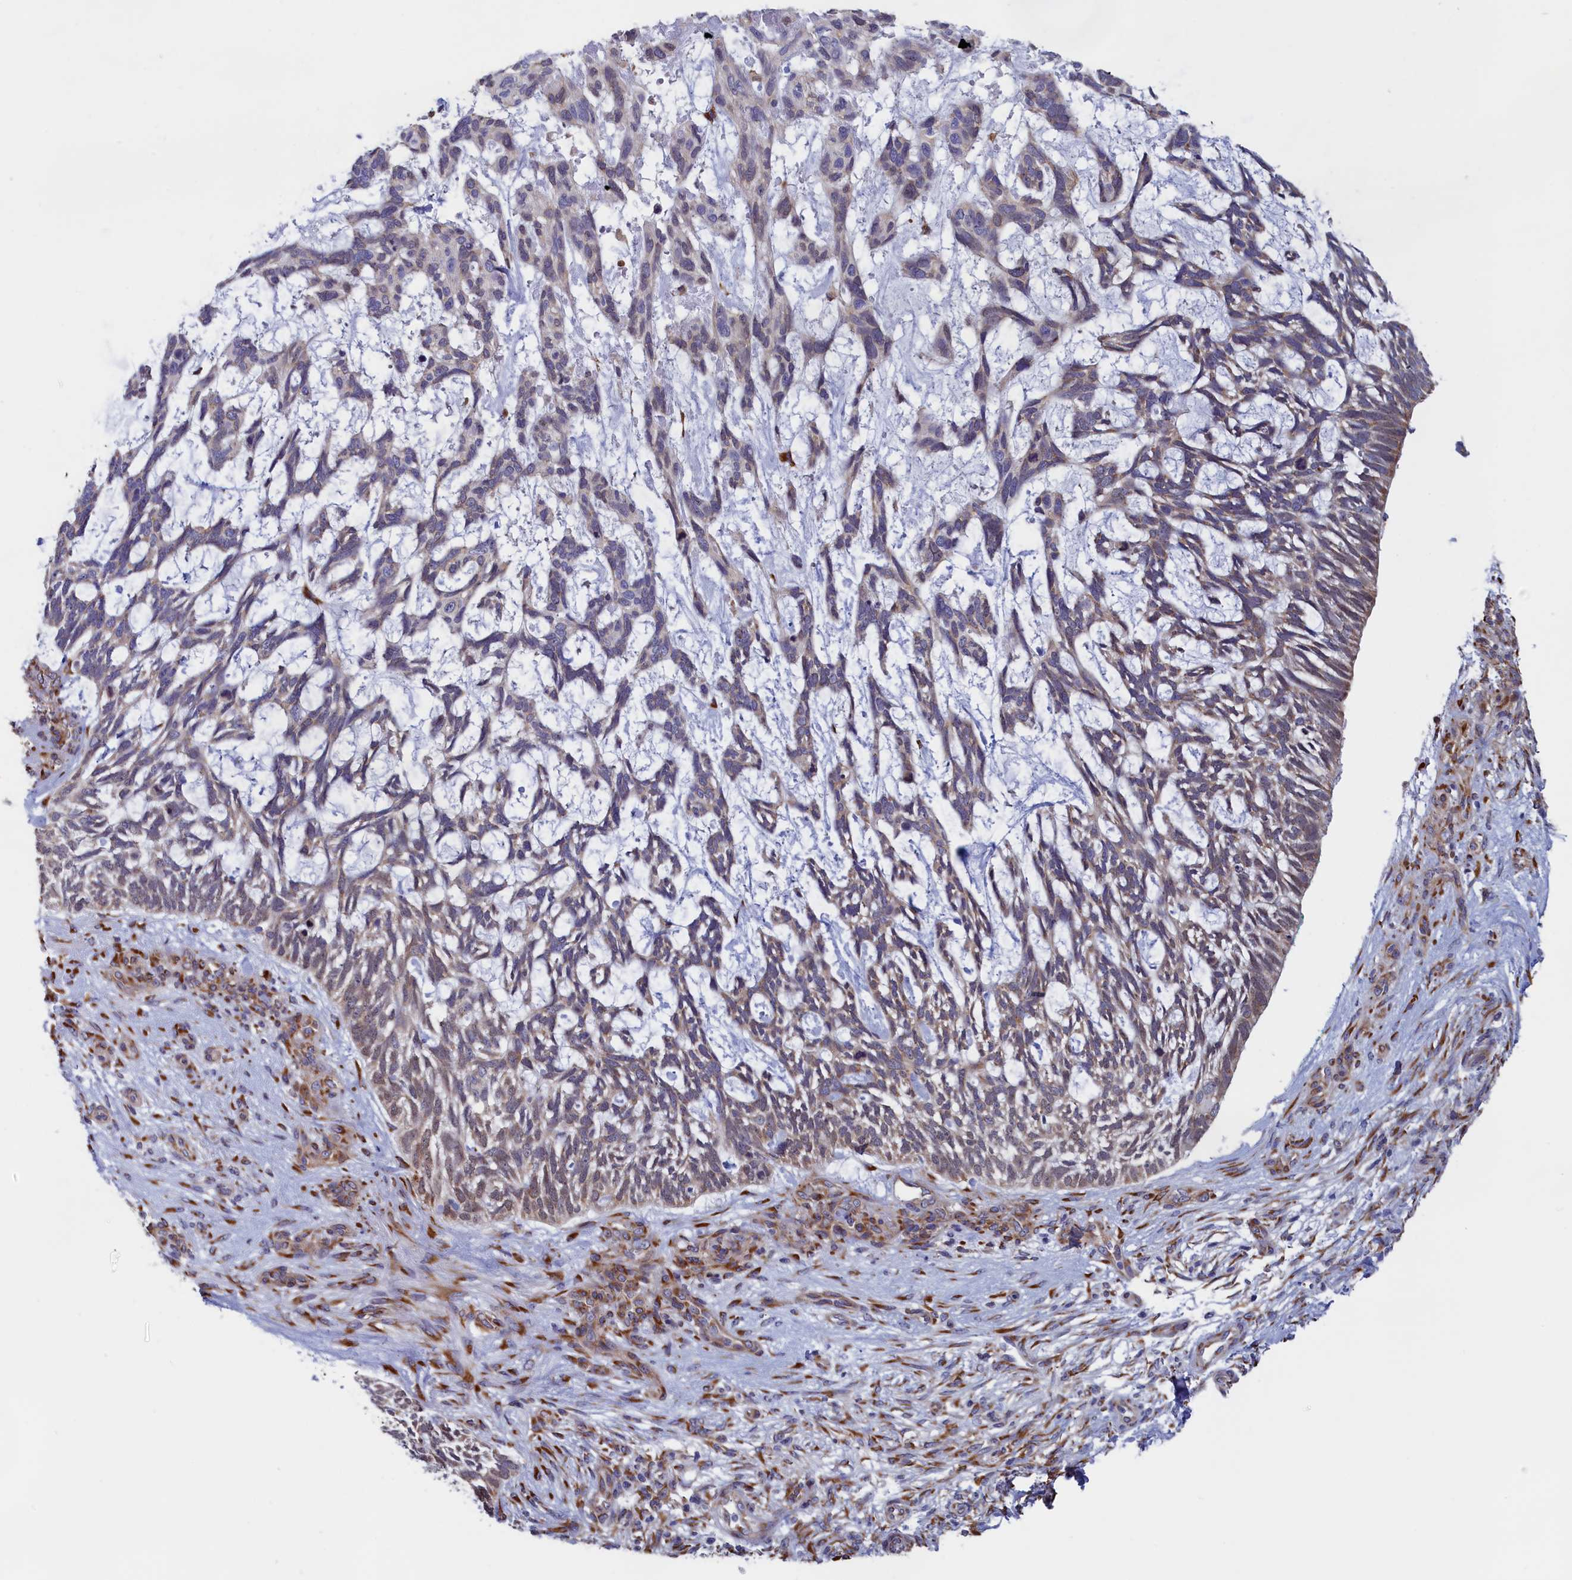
{"staining": {"intensity": "weak", "quantity": "25%-75%", "location": "cytoplasmic/membranous"}, "tissue": "skin cancer", "cell_type": "Tumor cells", "image_type": "cancer", "snomed": [{"axis": "morphology", "description": "Basal cell carcinoma"}, {"axis": "topography", "description": "Skin"}], "caption": "The immunohistochemical stain highlights weak cytoplasmic/membranous staining in tumor cells of skin basal cell carcinoma tissue. Nuclei are stained in blue.", "gene": "CCDC68", "patient": {"sex": "male", "age": 88}}